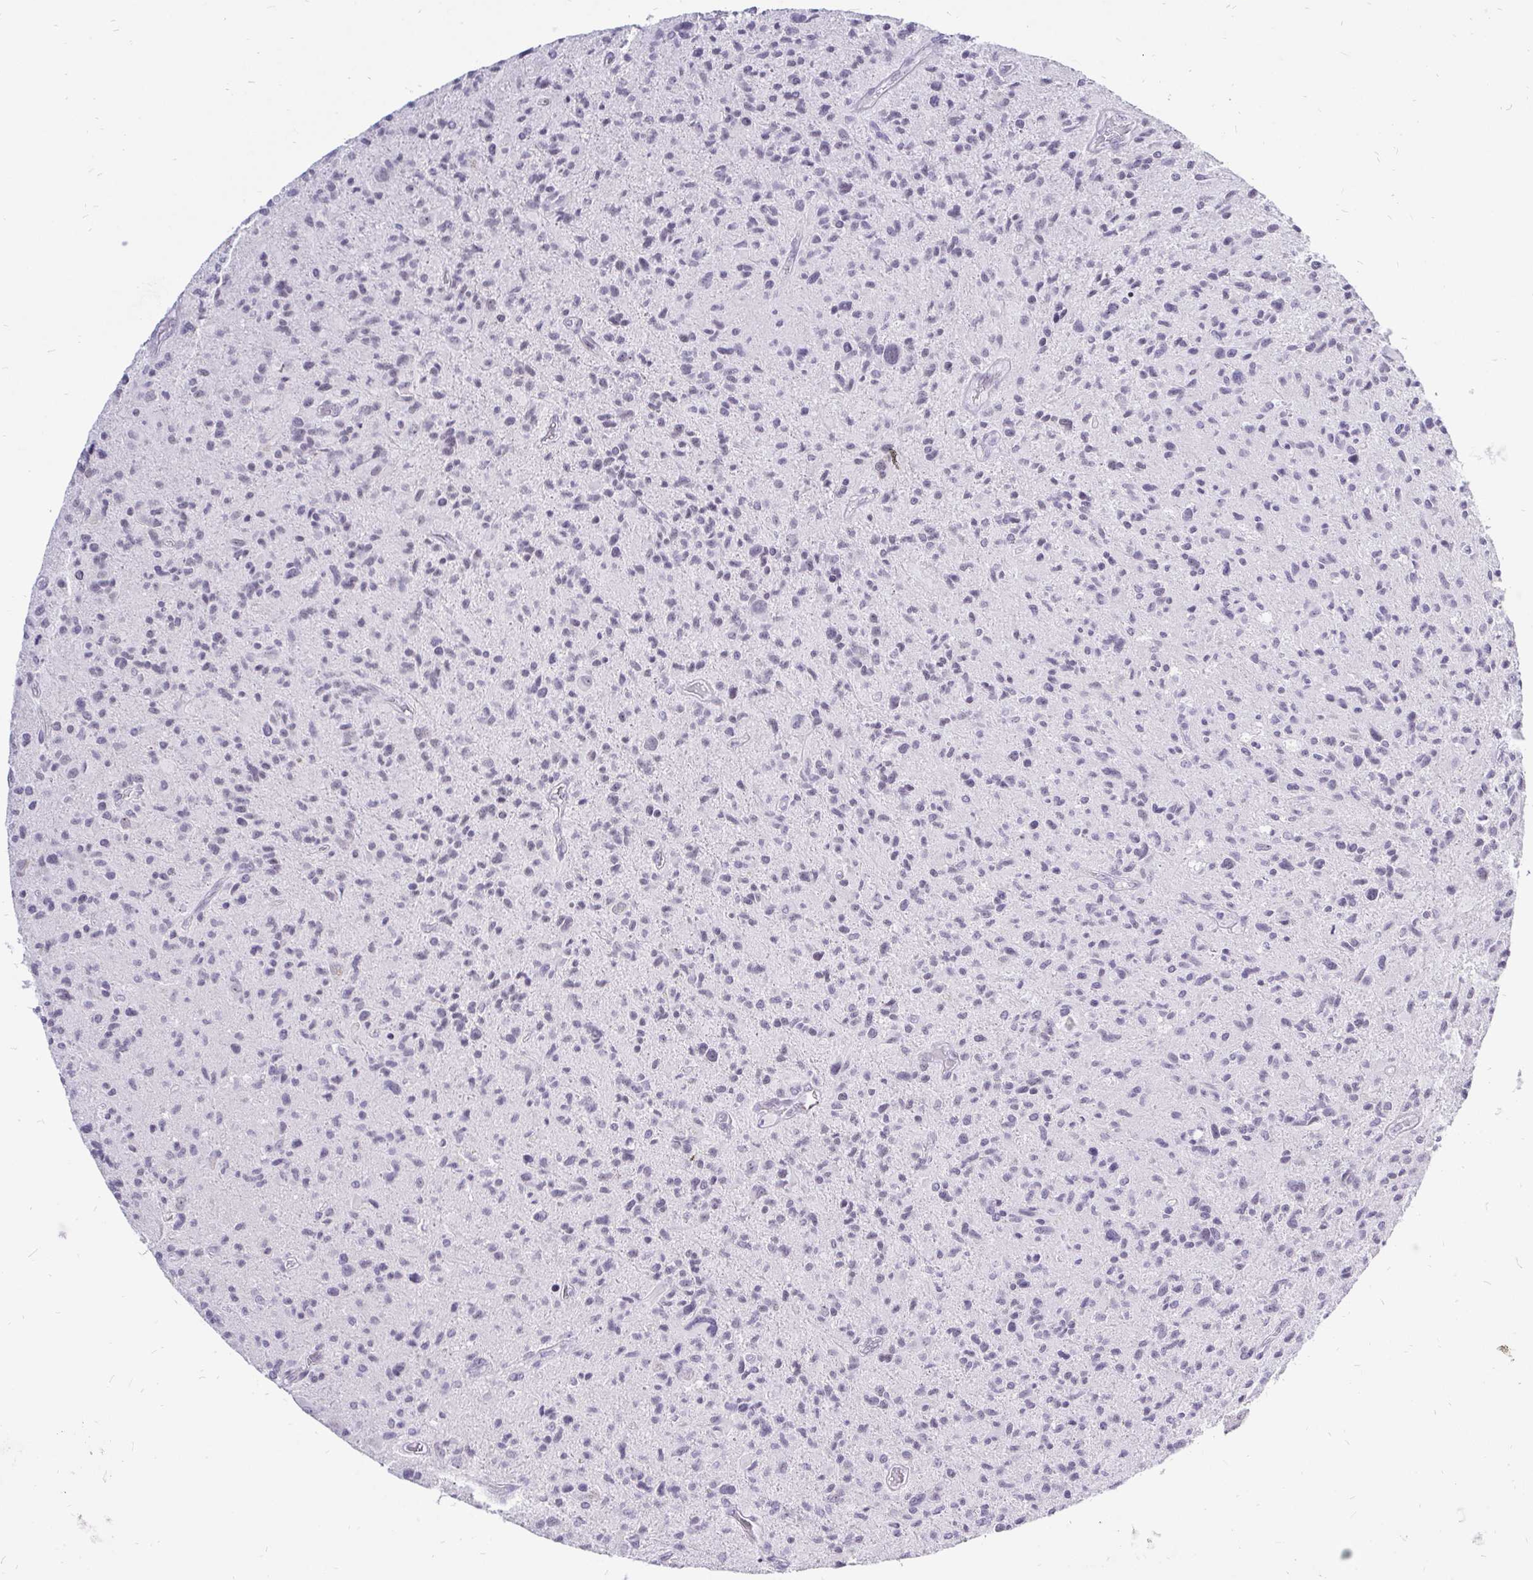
{"staining": {"intensity": "negative", "quantity": "none", "location": "none"}, "tissue": "glioma", "cell_type": "Tumor cells", "image_type": "cancer", "snomed": [{"axis": "morphology", "description": "Glioma, malignant, High grade"}, {"axis": "topography", "description": "Brain"}], "caption": "IHC micrograph of glioma stained for a protein (brown), which exhibits no expression in tumor cells. Nuclei are stained in blue.", "gene": "ZNF860", "patient": {"sex": "female", "age": 70}}